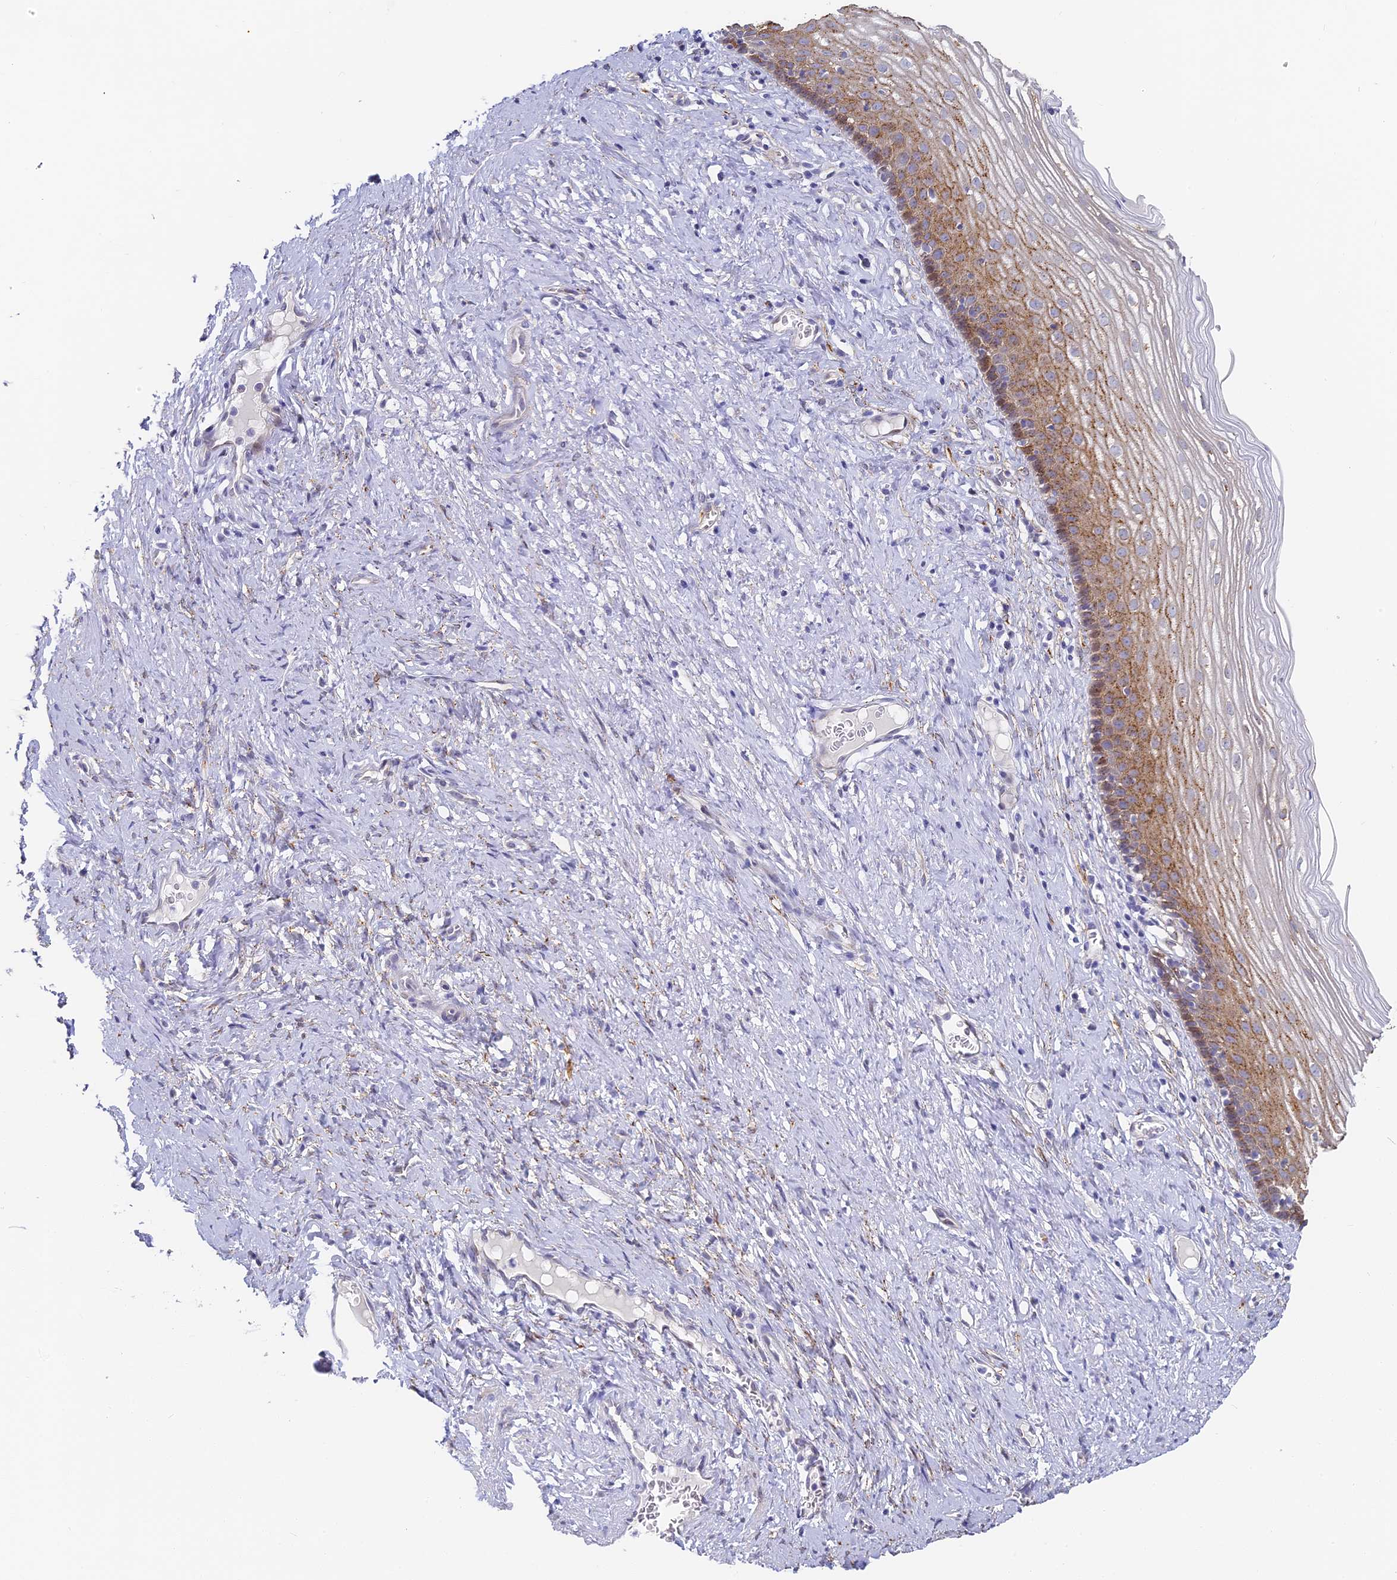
{"staining": {"intensity": "weak", "quantity": "25%-75%", "location": "cytoplasmic/membranous"}, "tissue": "cervix", "cell_type": "Glandular cells", "image_type": "normal", "snomed": [{"axis": "morphology", "description": "Normal tissue, NOS"}, {"axis": "topography", "description": "Cervix"}], "caption": "Immunohistochemical staining of unremarkable human cervix displays 25%-75% levels of weak cytoplasmic/membranous protein positivity in approximately 25%-75% of glandular cells.", "gene": "GJA1", "patient": {"sex": "female", "age": 42}}